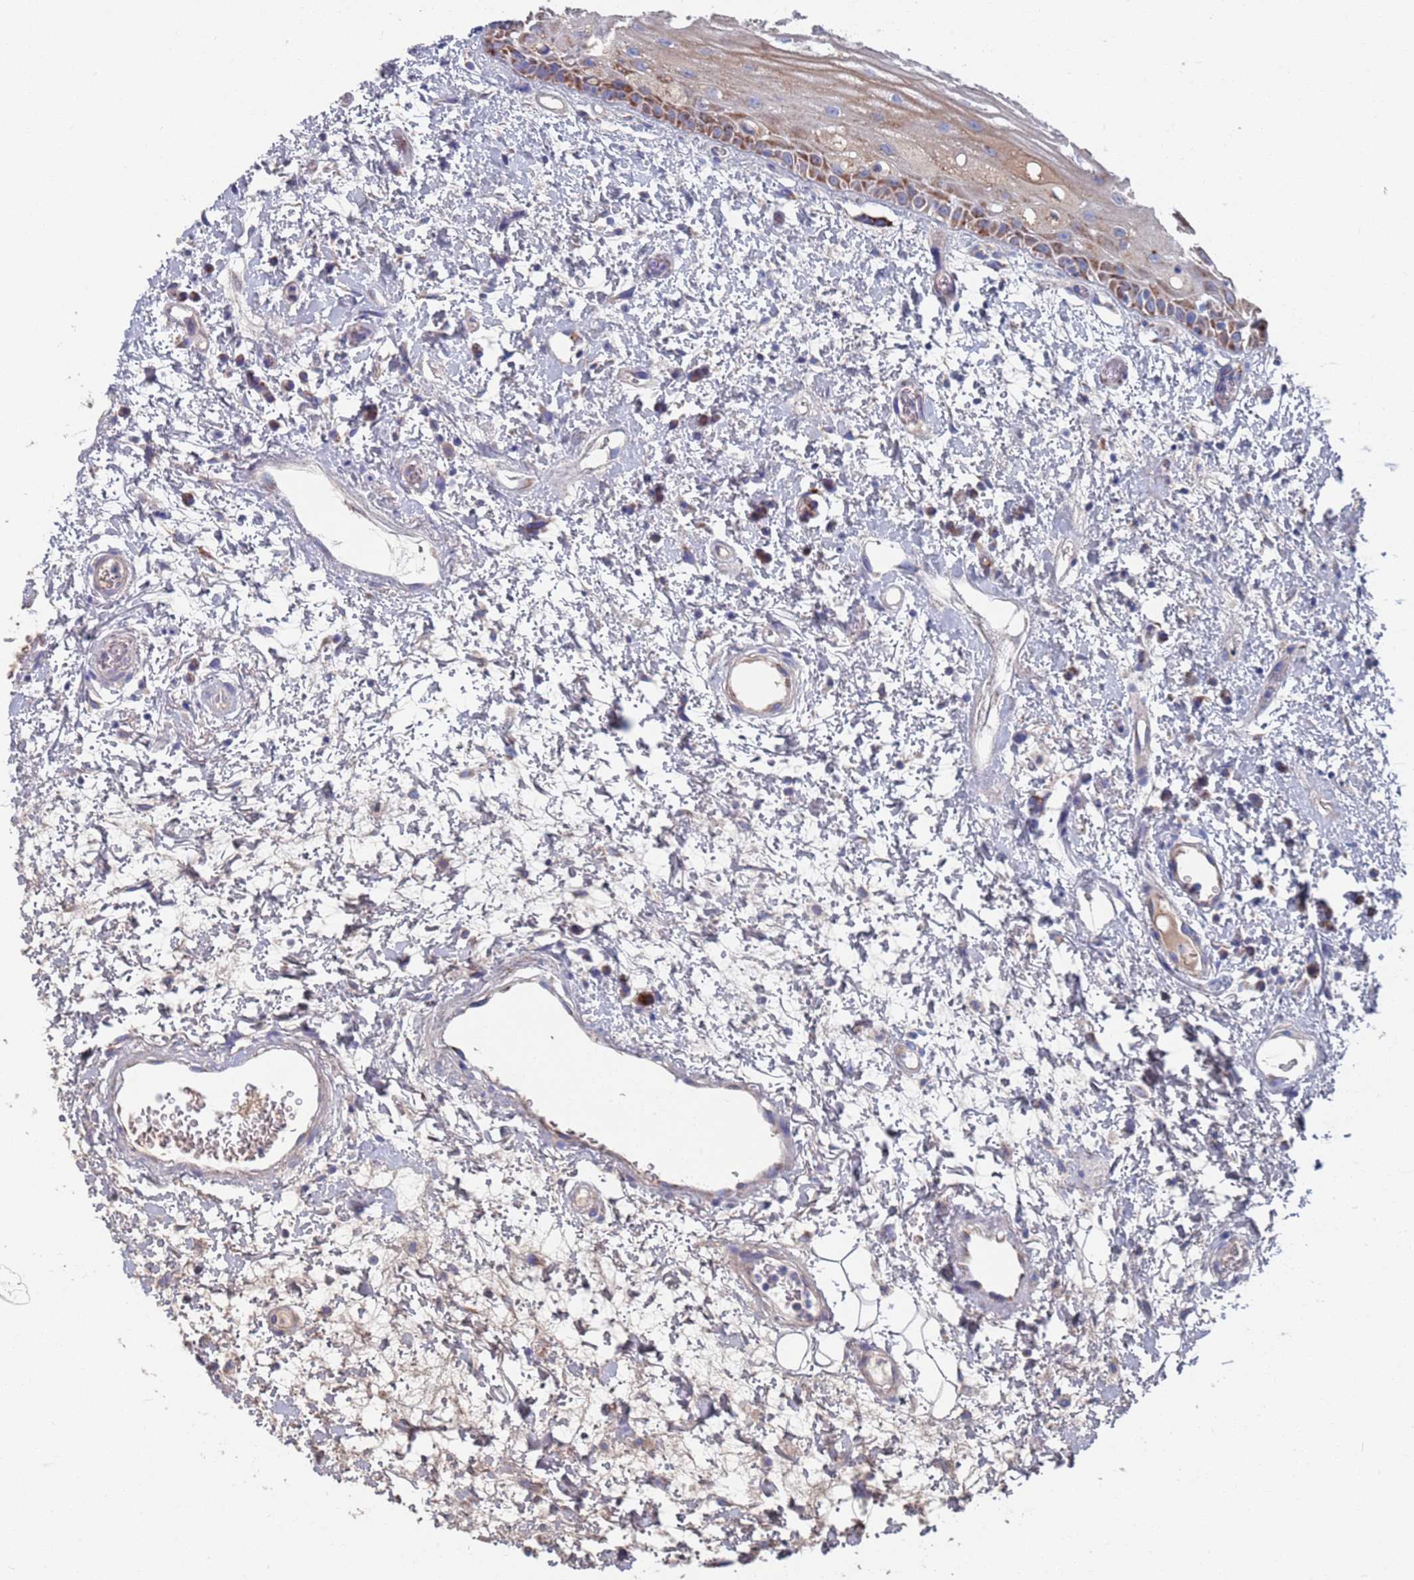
{"staining": {"intensity": "moderate", "quantity": "25%-75%", "location": "cytoplasmic/membranous"}, "tissue": "oral mucosa", "cell_type": "Squamous epithelial cells", "image_type": "normal", "snomed": [{"axis": "morphology", "description": "Normal tissue, NOS"}, {"axis": "topography", "description": "Oral tissue"}], "caption": "A photomicrograph of human oral mucosa stained for a protein demonstrates moderate cytoplasmic/membranous brown staining in squamous epithelial cells. The staining is performed using DAB brown chromogen to label protein expression. The nuclei are counter-stained blue using hematoxylin.", "gene": "MRPL22", "patient": {"sex": "female", "age": 76}}